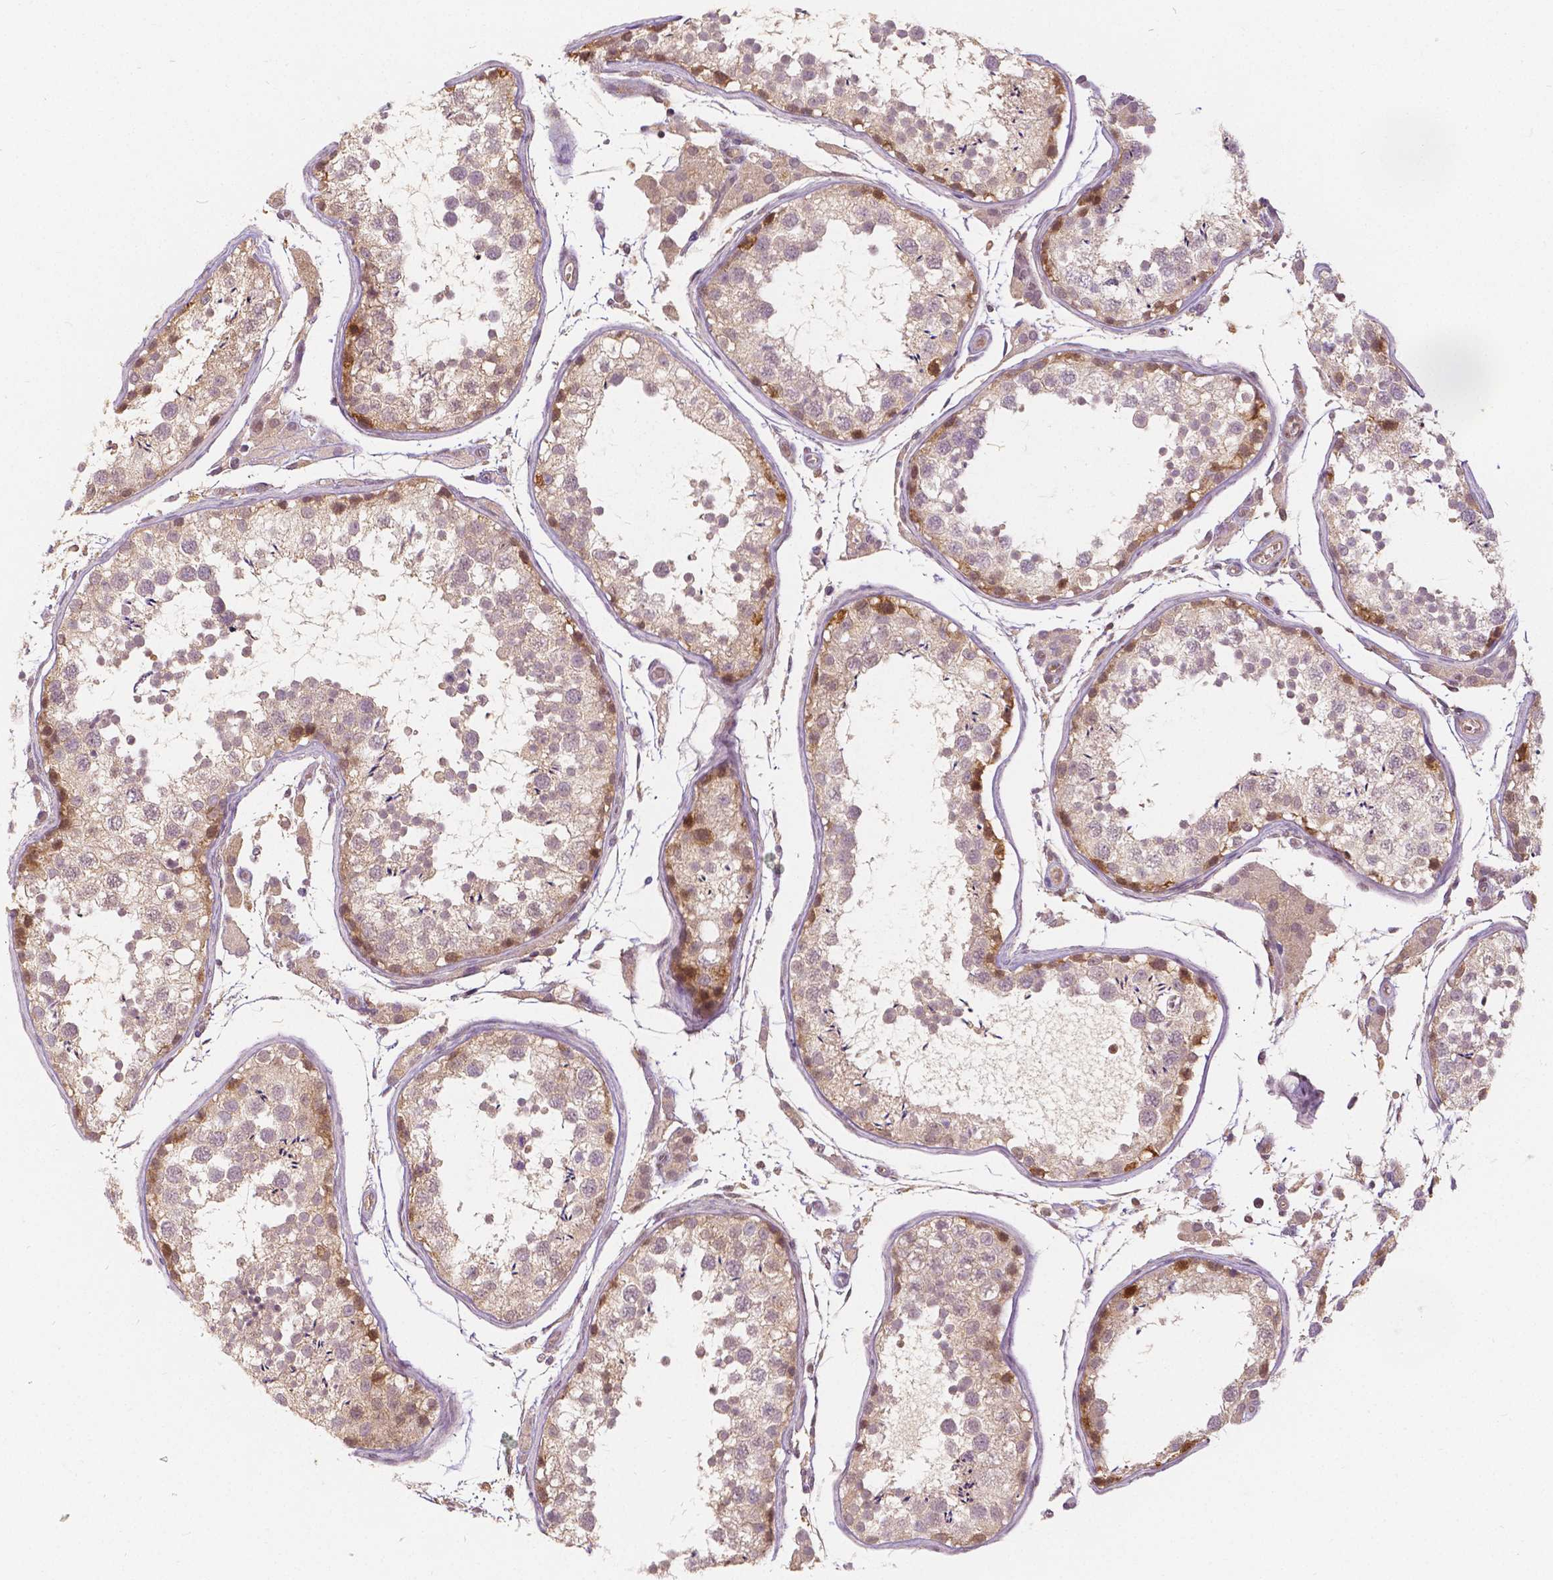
{"staining": {"intensity": "moderate", "quantity": "<25%", "location": "cytoplasmic/membranous,nuclear"}, "tissue": "testis", "cell_type": "Cells in seminiferous ducts", "image_type": "normal", "snomed": [{"axis": "morphology", "description": "Normal tissue, NOS"}, {"axis": "topography", "description": "Testis"}], "caption": "This image demonstrates benign testis stained with IHC to label a protein in brown. The cytoplasmic/membranous,nuclear of cells in seminiferous ducts show moderate positivity for the protein. Nuclei are counter-stained blue.", "gene": "NAPRT", "patient": {"sex": "male", "age": 29}}